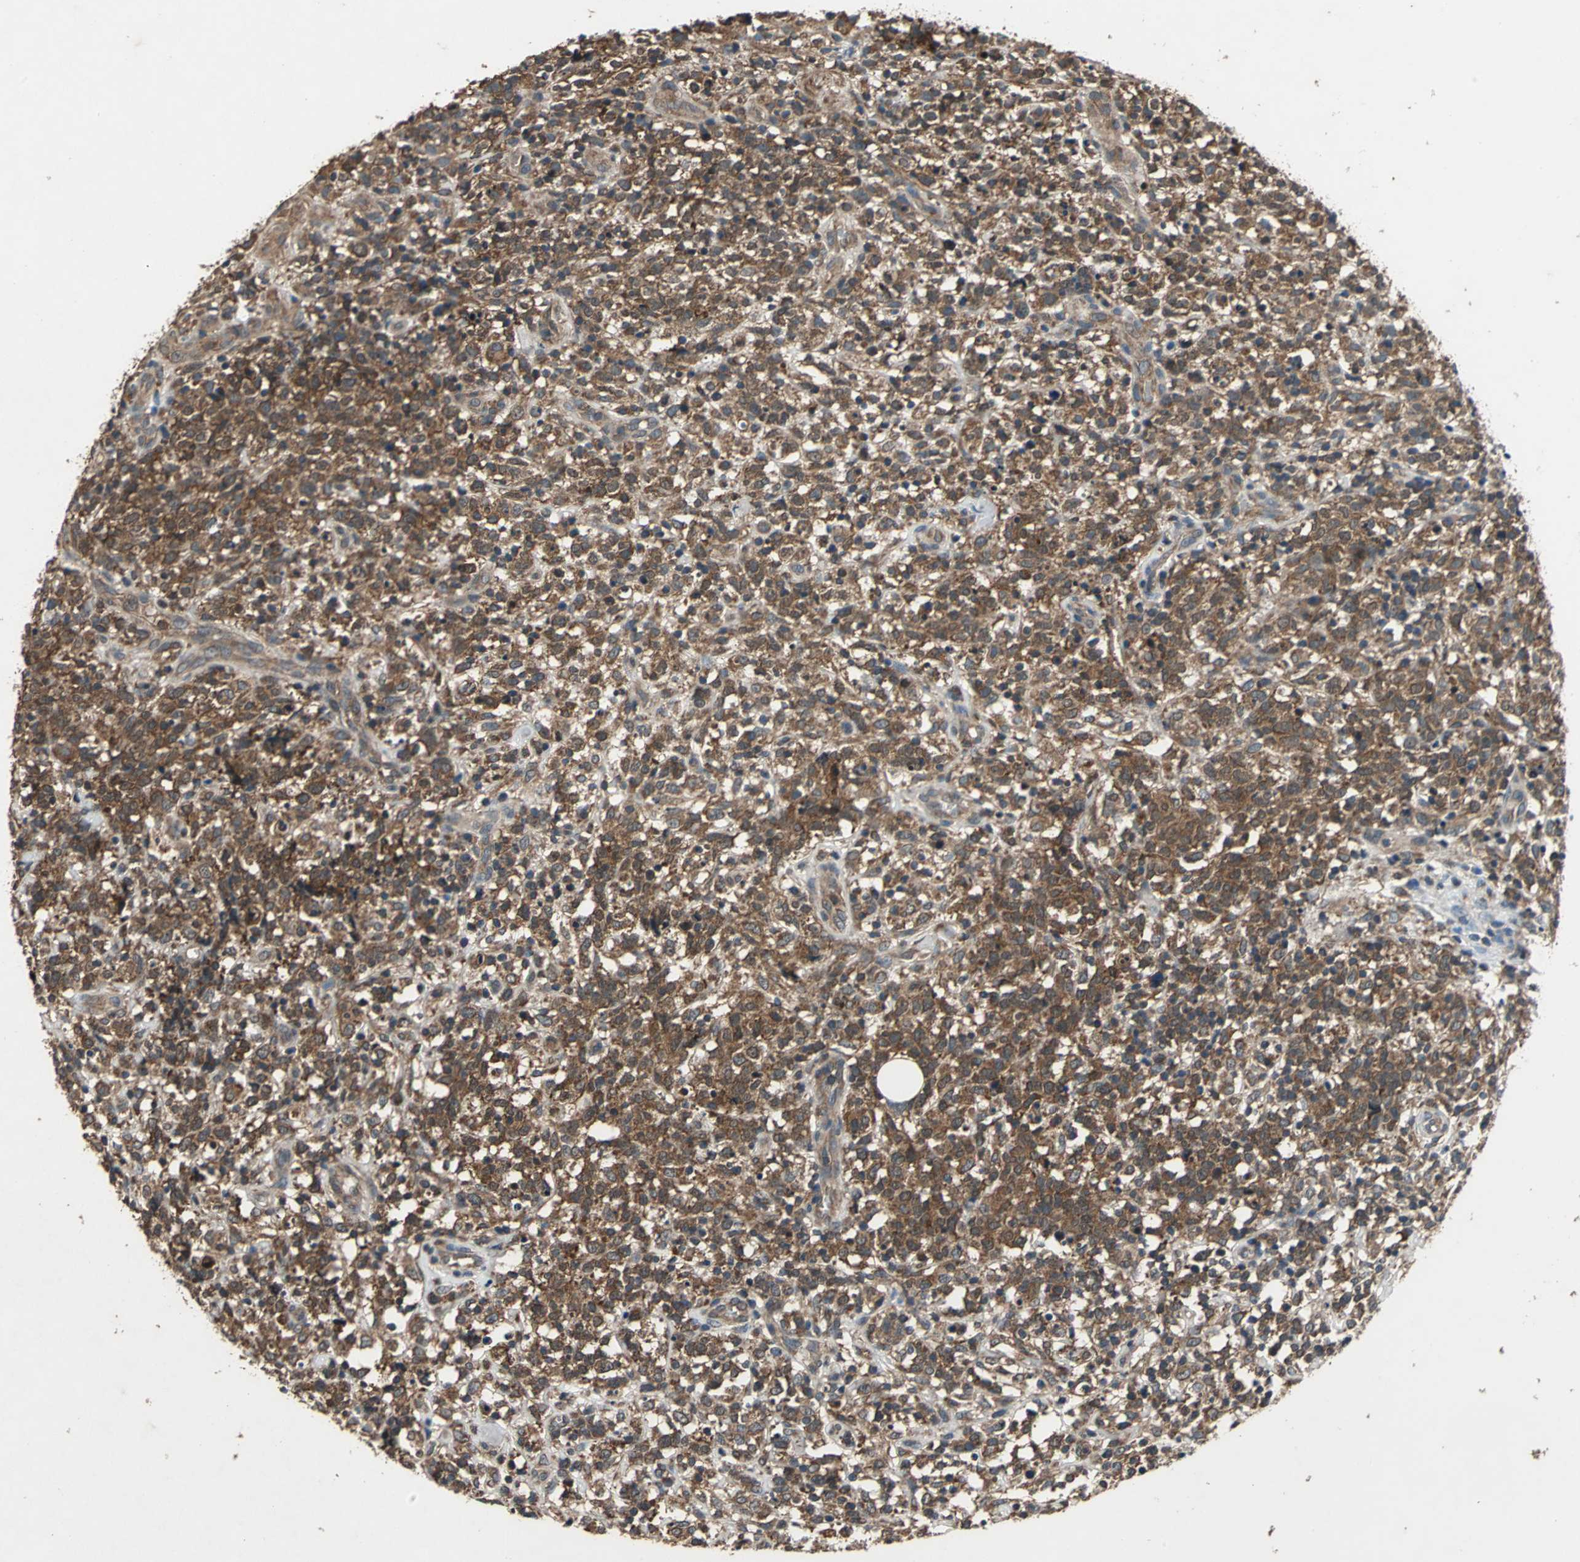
{"staining": {"intensity": "strong", "quantity": ">75%", "location": "cytoplasmic/membranous"}, "tissue": "lymphoma", "cell_type": "Tumor cells", "image_type": "cancer", "snomed": [{"axis": "morphology", "description": "Malignant lymphoma, non-Hodgkin's type, High grade"}, {"axis": "topography", "description": "Lymph node"}], "caption": "A brown stain labels strong cytoplasmic/membranous positivity of a protein in human lymphoma tumor cells.", "gene": "ZNF608", "patient": {"sex": "female", "age": 73}}